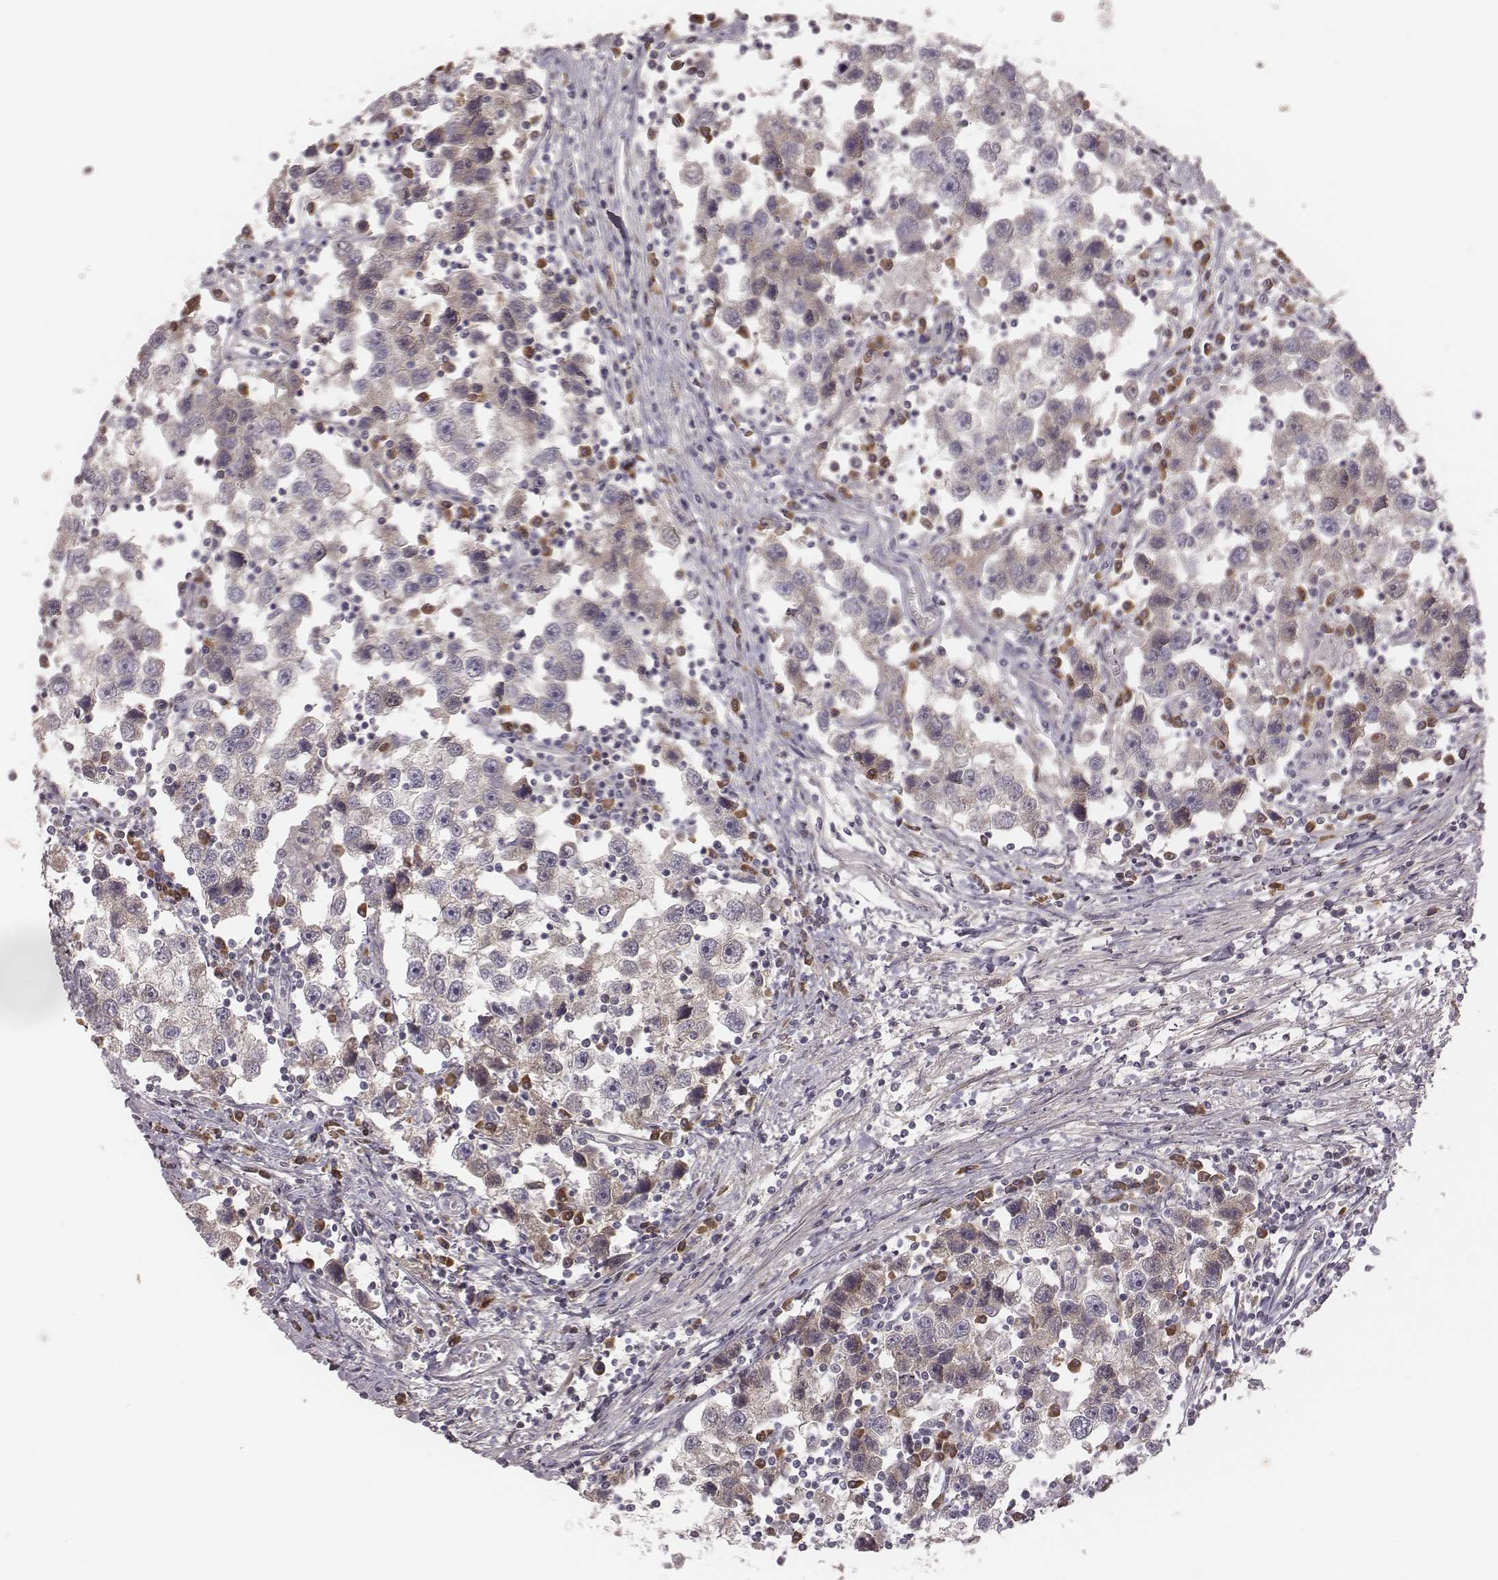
{"staining": {"intensity": "weak", "quantity": "<25%", "location": "cytoplasmic/membranous"}, "tissue": "testis cancer", "cell_type": "Tumor cells", "image_type": "cancer", "snomed": [{"axis": "morphology", "description": "Seminoma, NOS"}, {"axis": "topography", "description": "Testis"}], "caption": "Tumor cells show no significant protein positivity in seminoma (testis).", "gene": "P2RX5", "patient": {"sex": "male", "age": 30}}